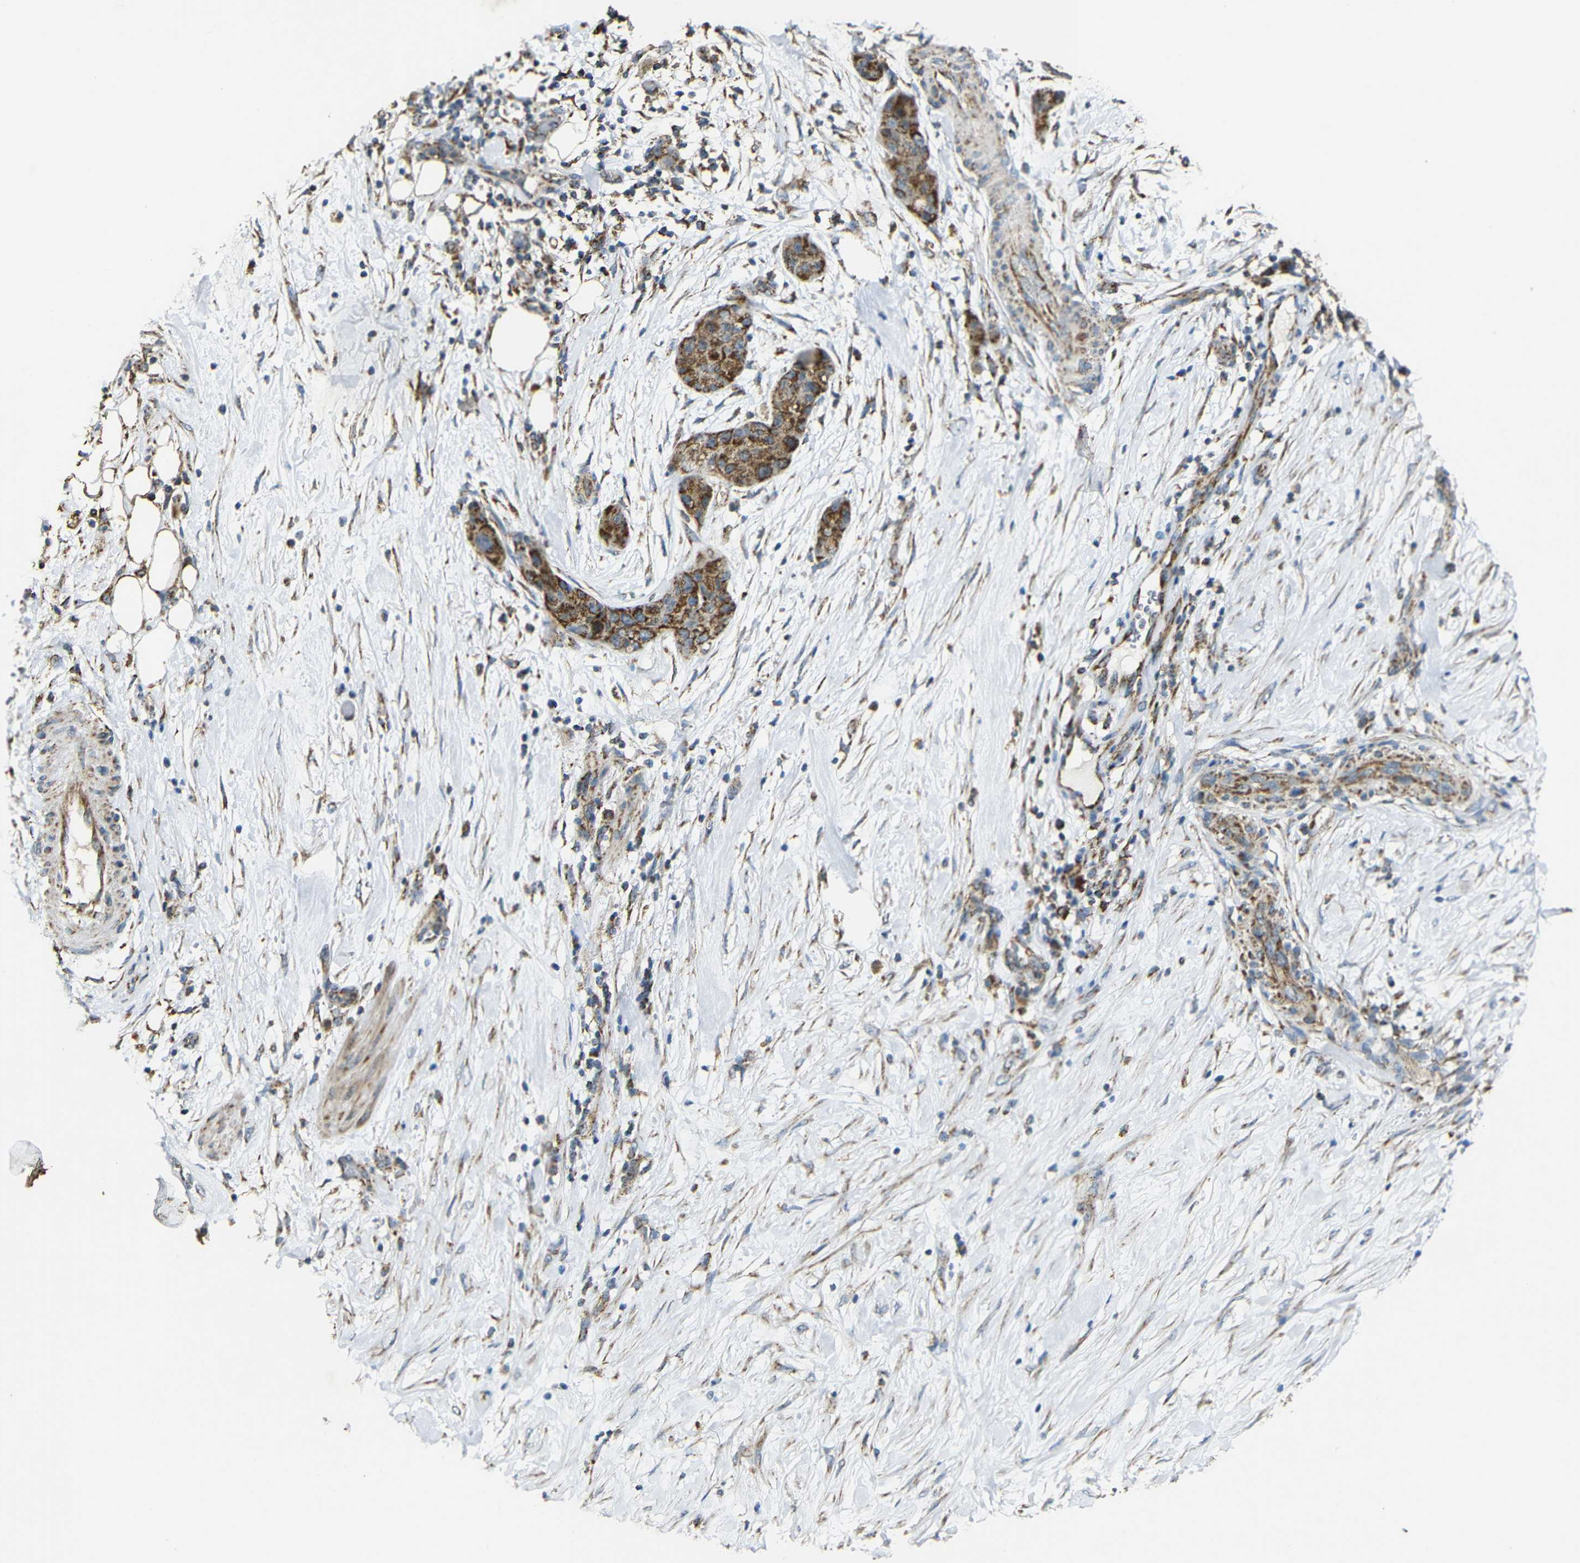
{"staining": {"intensity": "moderate", "quantity": ">75%", "location": "cytoplasmic/membranous"}, "tissue": "pancreatic cancer", "cell_type": "Tumor cells", "image_type": "cancer", "snomed": [{"axis": "morphology", "description": "Adenocarcinoma, NOS"}, {"axis": "topography", "description": "Pancreas"}], "caption": "Immunohistochemistry histopathology image of neoplastic tissue: human pancreatic cancer (adenocarcinoma) stained using IHC shows medium levels of moderate protein expression localized specifically in the cytoplasmic/membranous of tumor cells, appearing as a cytoplasmic/membranous brown color.", "gene": "NR3C2", "patient": {"sex": "female", "age": 78}}